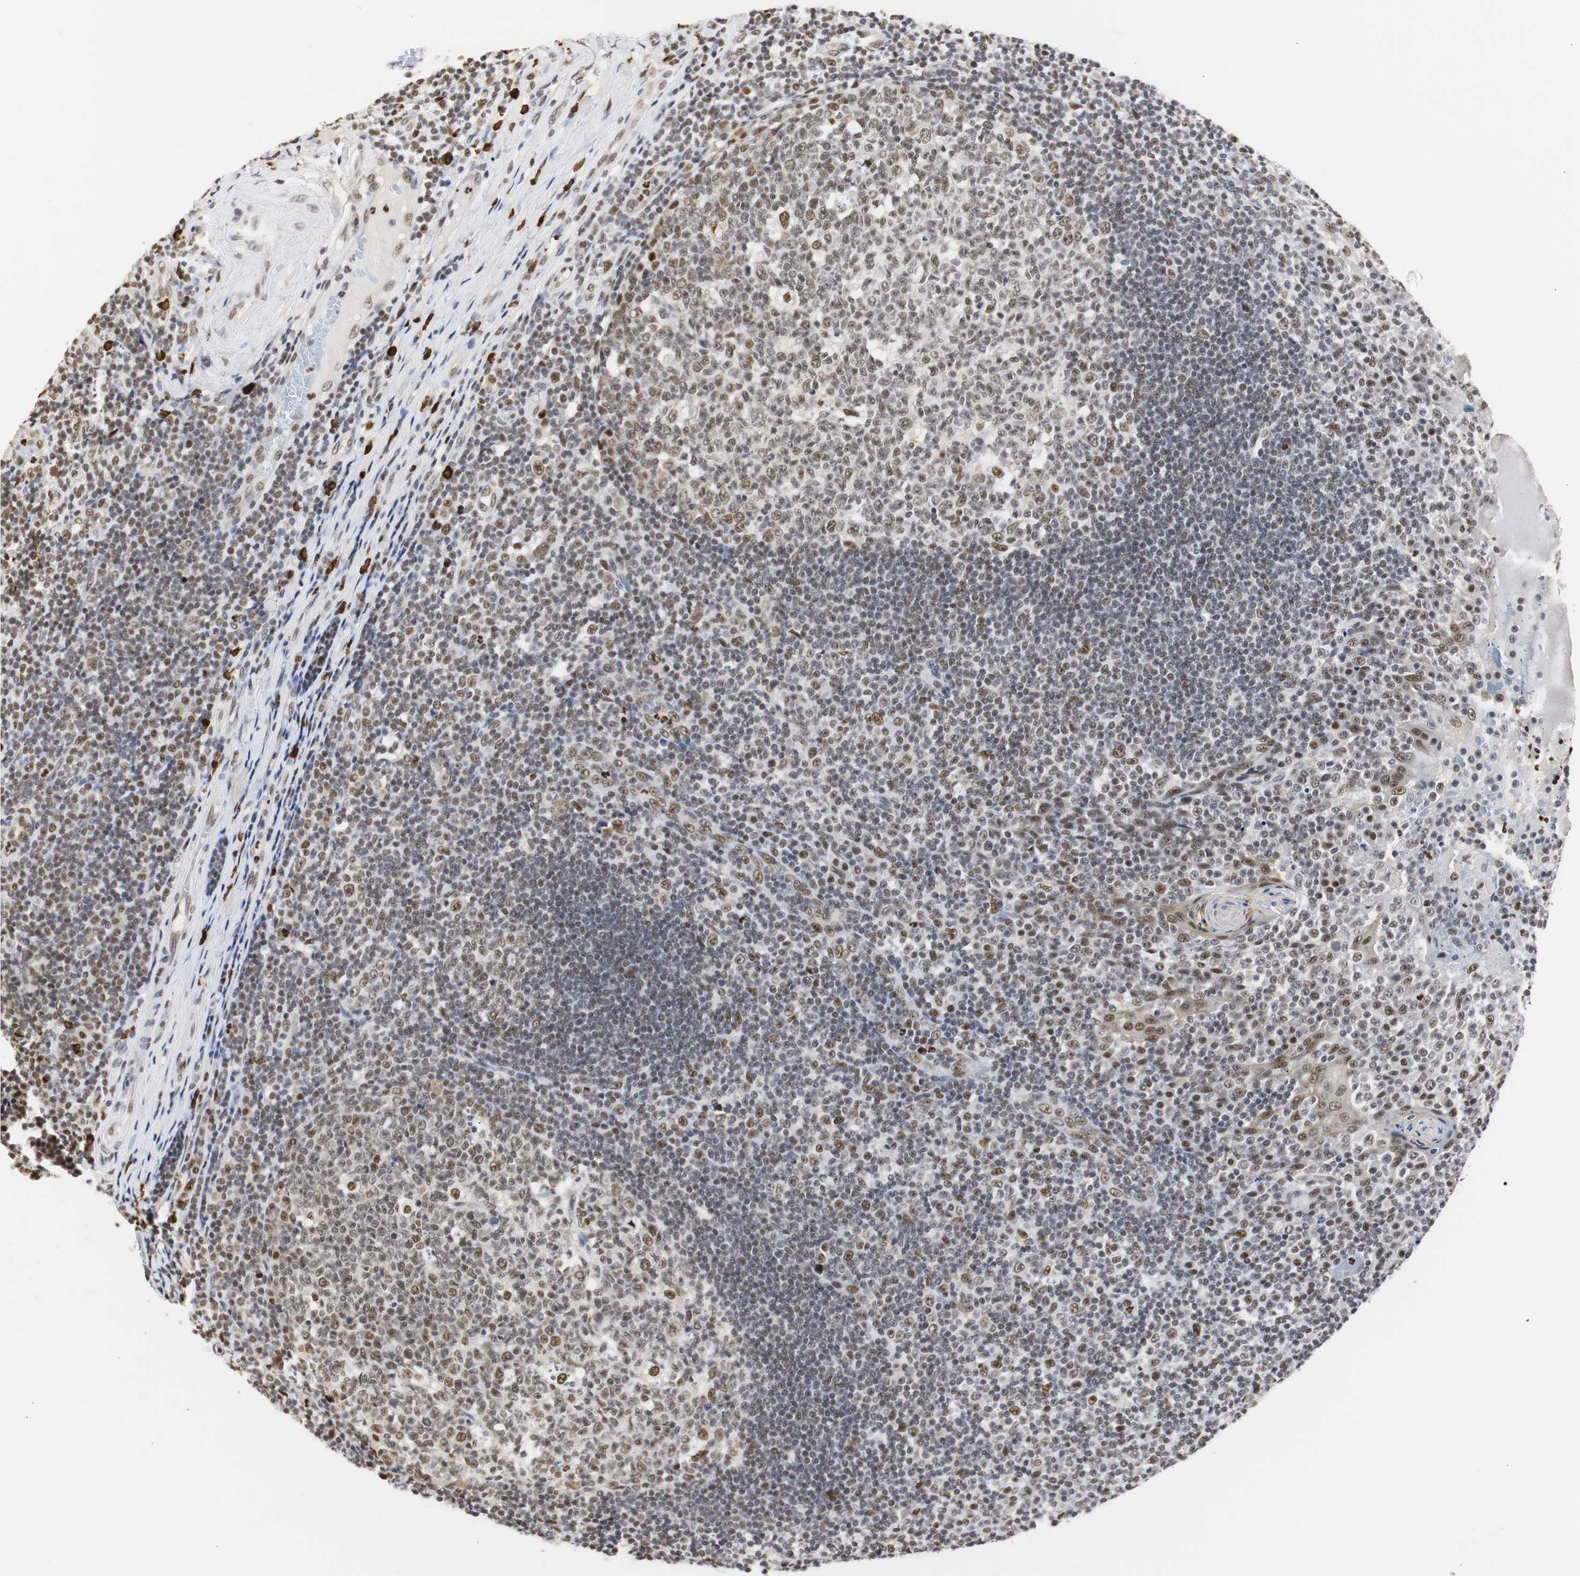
{"staining": {"intensity": "moderate", "quantity": ">75%", "location": "nuclear"}, "tissue": "tonsil", "cell_type": "Germinal center cells", "image_type": "normal", "snomed": [{"axis": "morphology", "description": "Normal tissue, NOS"}, {"axis": "topography", "description": "Tonsil"}], "caption": "Moderate nuclear expression for a protein is appreciated in about >75% of germinal center cells of unremarkable tonsil using immunohistochemistry (IHC).", "gene": "ZFC3H1", "patient": {"sex": "female", "age": 40}}